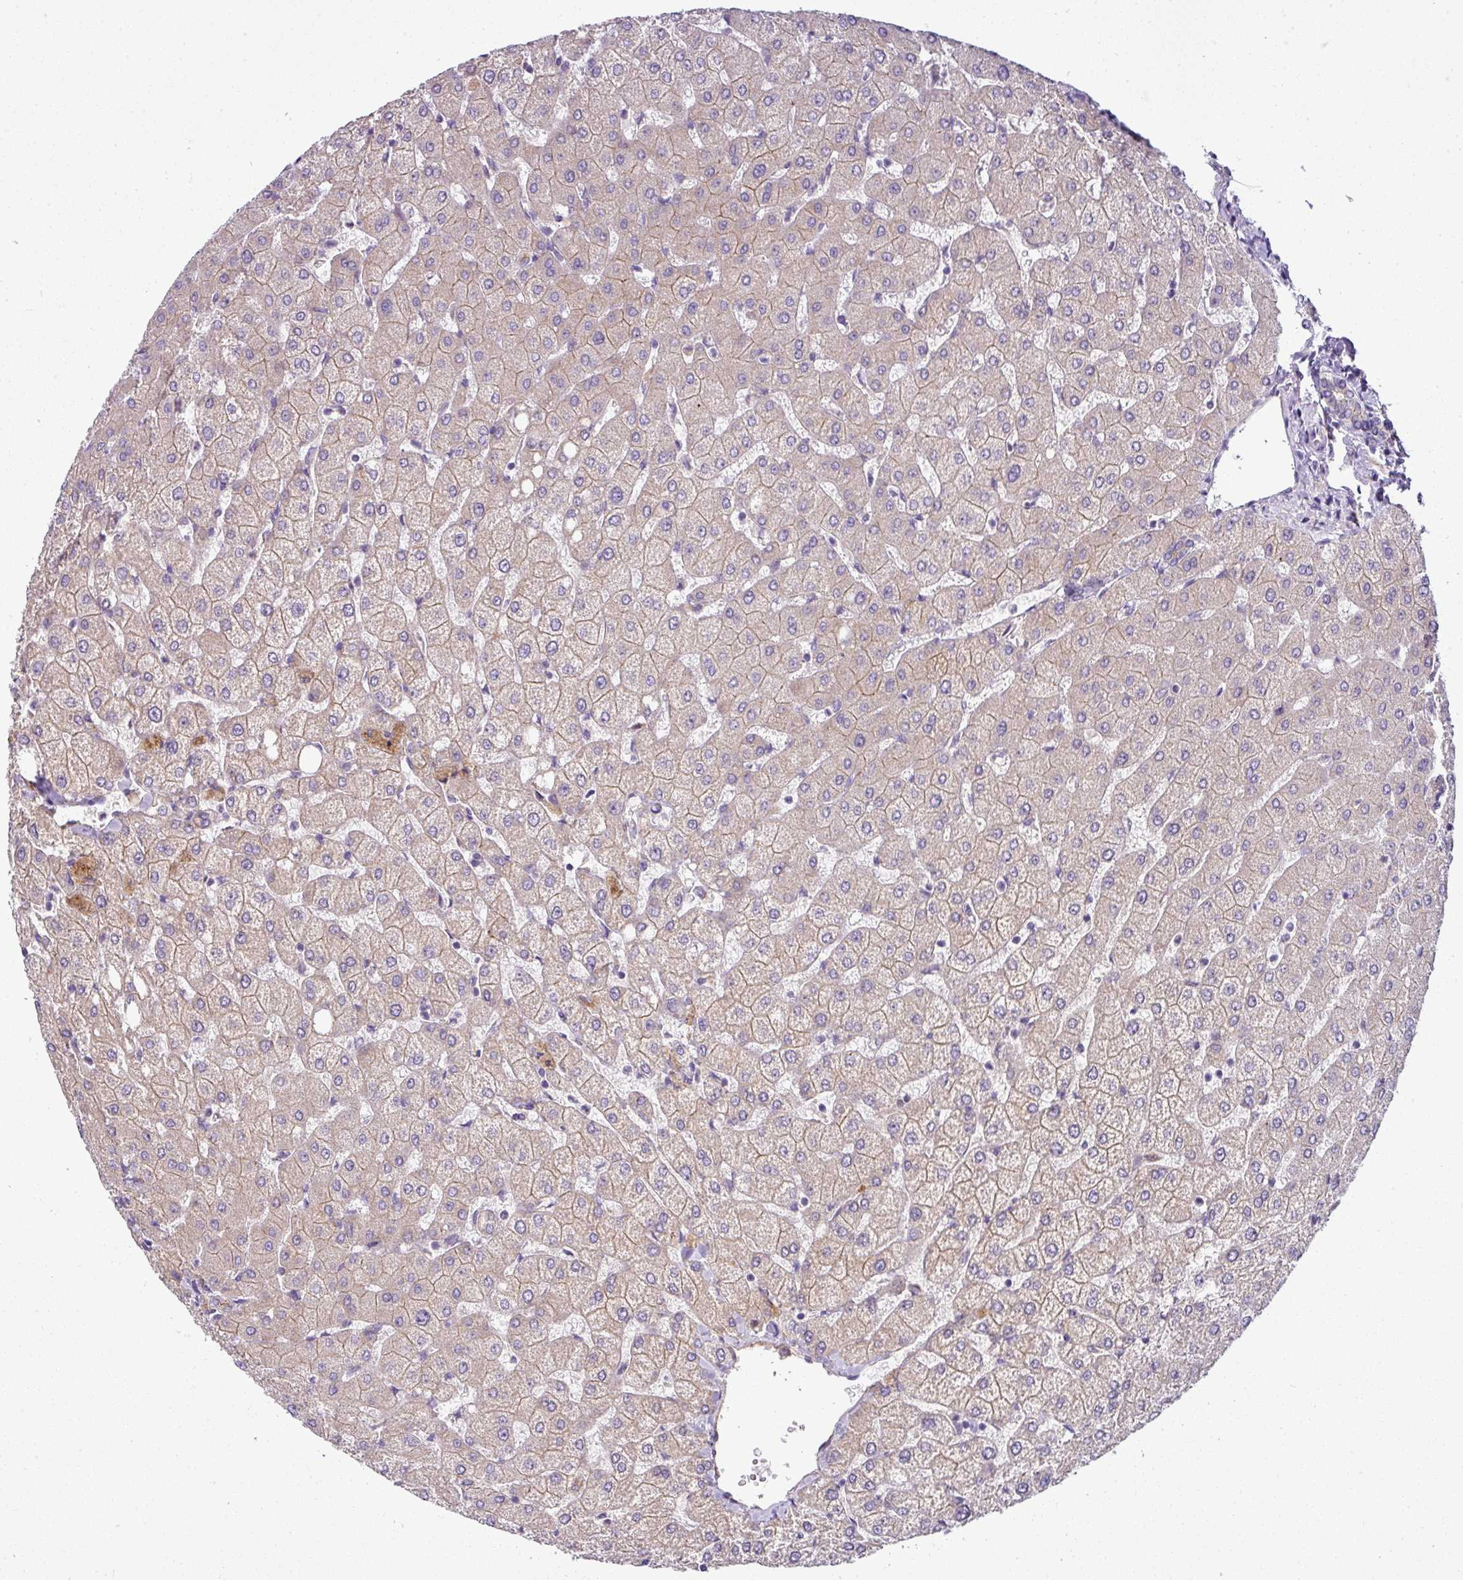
{"staining": {"intensity": "negative", "quantity": "none", "location": "none"}, "tissue": "liver", "cell_type": "Cholangiocytes", "image_type": "normal", "snomed": [{"axis": "morphology", "description": "Normal tissue, NOS"}, {"axis": "topography", "description": "Liver"}], "caption": "High magnification brightfield microscopy of normal liver stained with DAB (brown) and counterstained with hematoxylin (blue): cholangiocytes show no significant staining.", "gene": "GAN", "patient": {"sex": "female", "age": 54}}